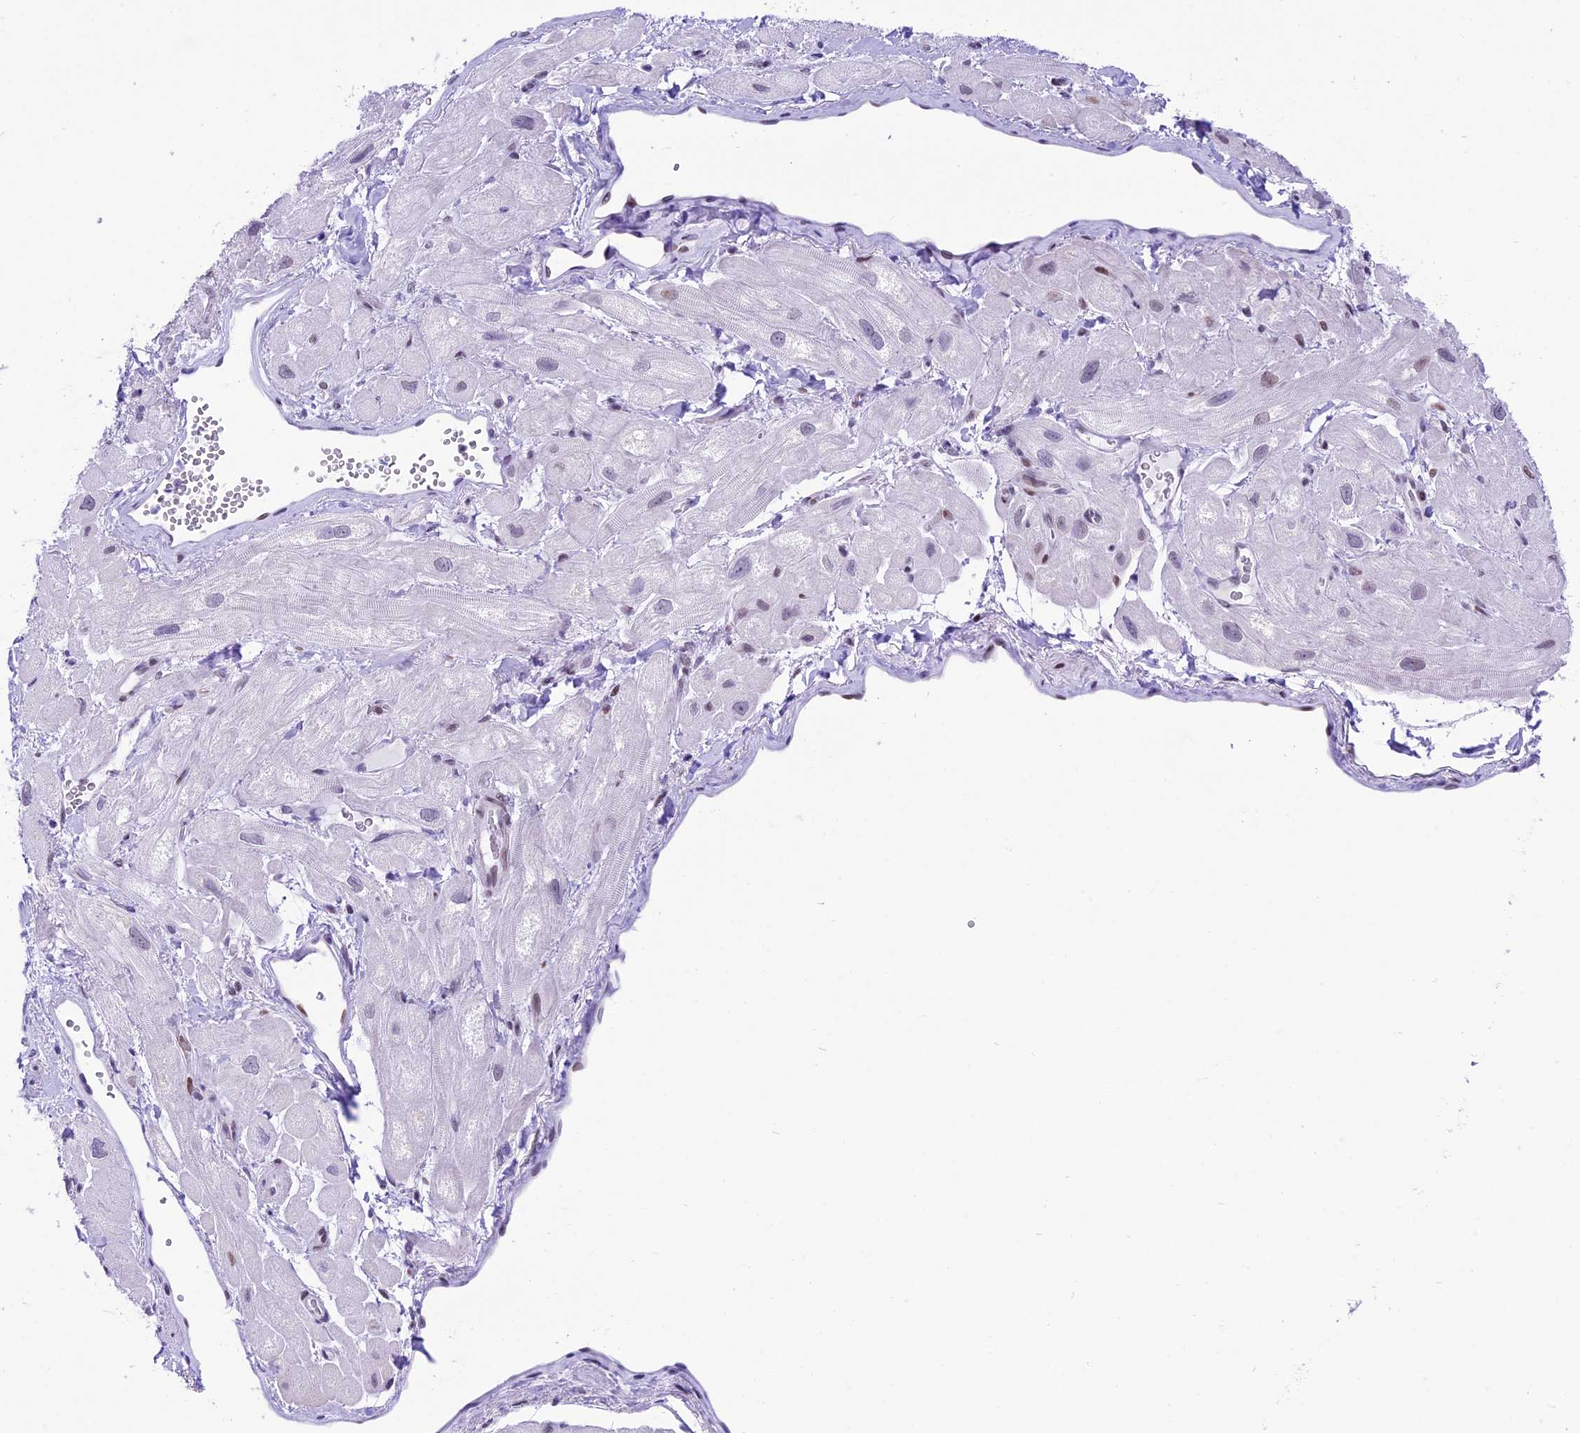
{"staining": {"intensity": "negative", "quantity": "none", "location": "none"}, "tissue": "heart muscle", "cell_type": "Cardiomyocytes", "image_type": "normal", "snomed": [{"axis": "morphology", "description": "Normal tissue, NOS"}, {"axis": "topography", "description": "Heart"}], "caption": "DAB immunohistochemical staining of unremarkable human heart muscle demonstrates no significant positivity in cardiomyocytes. (DAB (3,3'-diaminobenzidine) IHC with hematoxylin counter stain).", "gene": "RPS6KB1", "patient": {"sex": "male", "age": 65}}